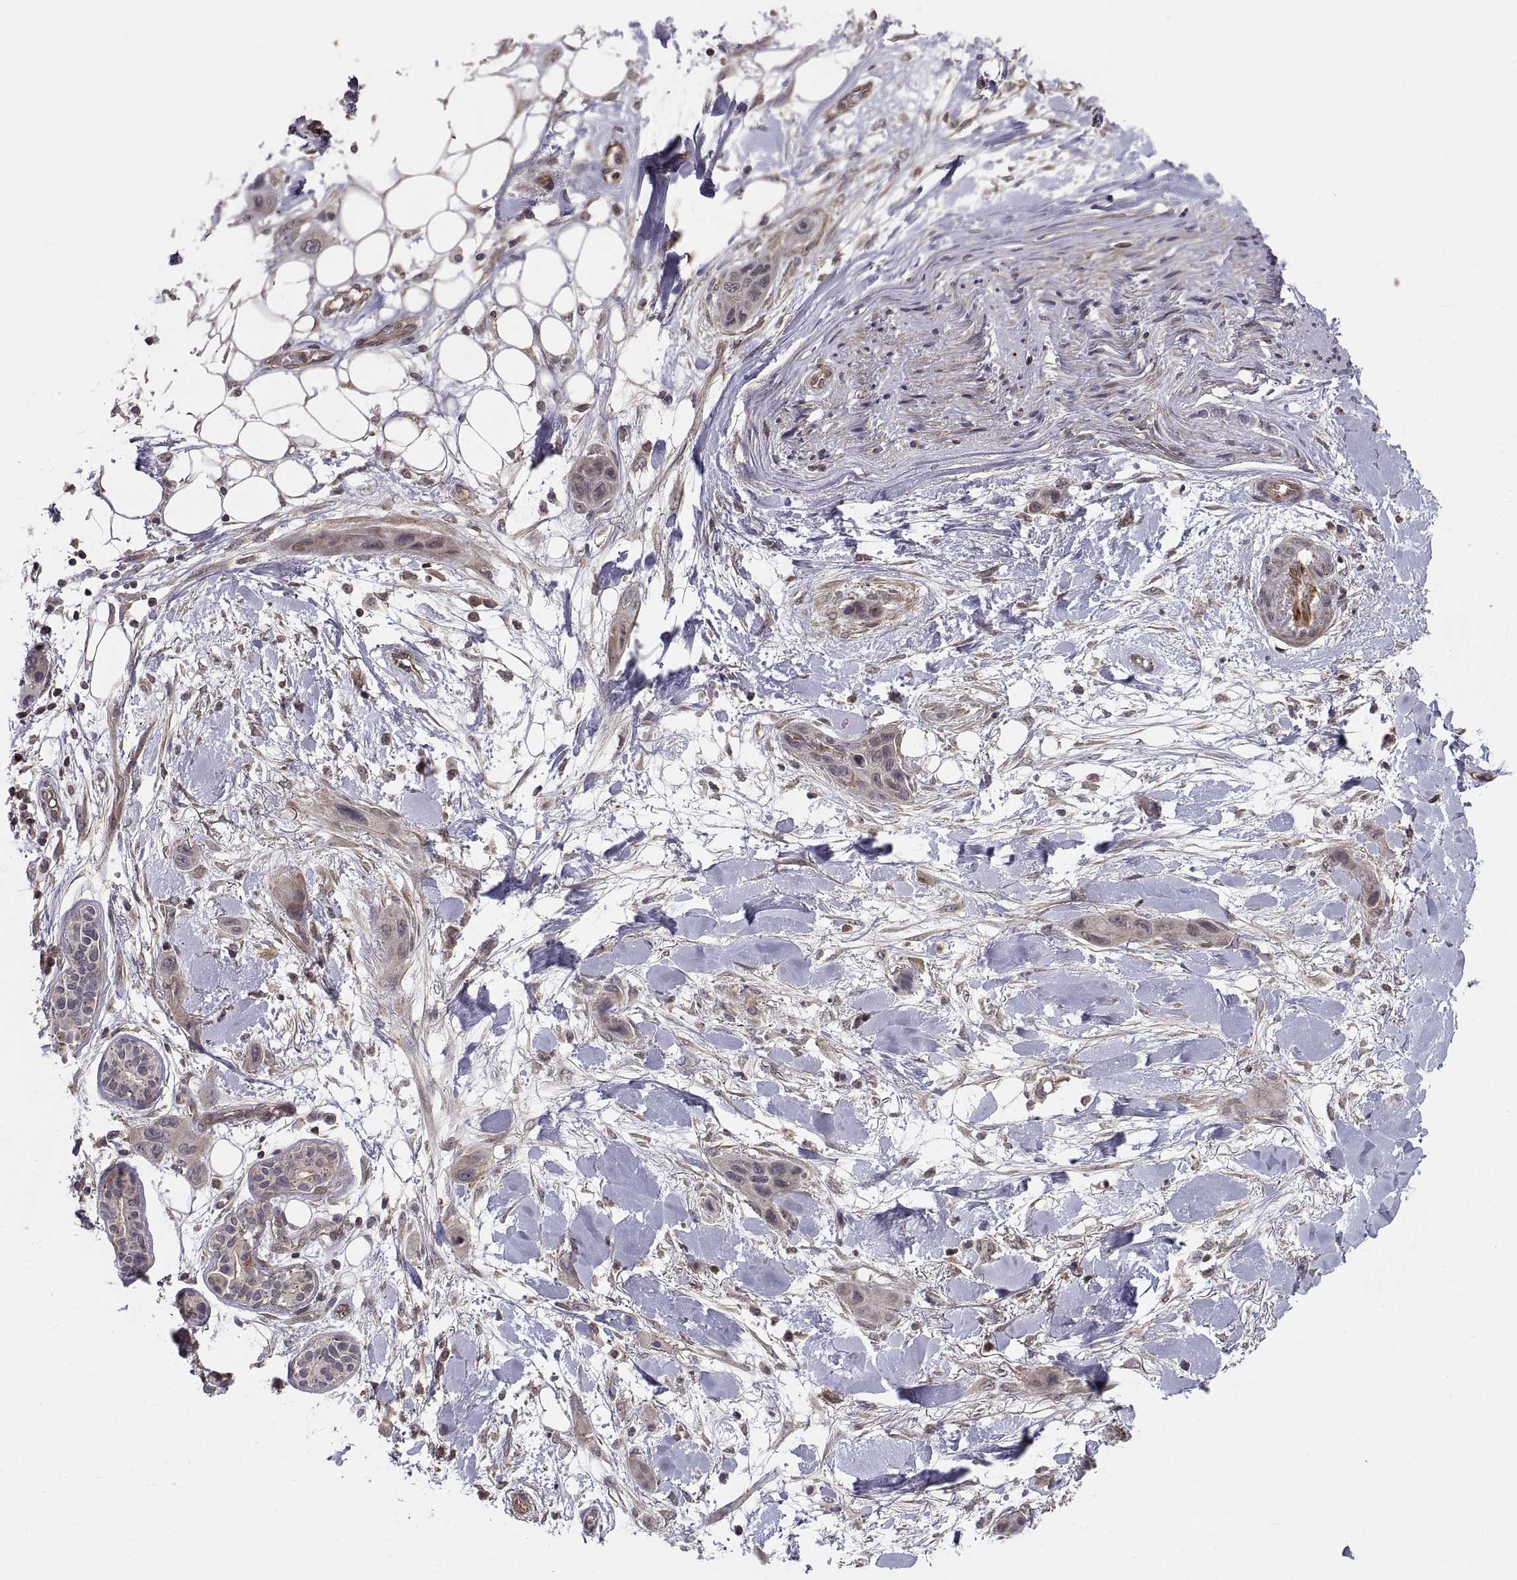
{"staining": {"intensity": "weak", "quantity": "<25%", "location": "cytoplasmic/membranous"}, "tissue": "skin cancer", "cell_type": "Tumor cells", "image_type": "cancer", "snomed": [{"axis": "morphology", "description": "Squamous cell carcinoma, NOS"}, {"axis": "topography", "description": "Skin"}], "caption": "Human skin squamous cell carcinoma stained for a protein using immunohistochemistry shows no staining in tumor cells.", "gene": "ABL2", "patient": {"sex": "male", "age": 79}}